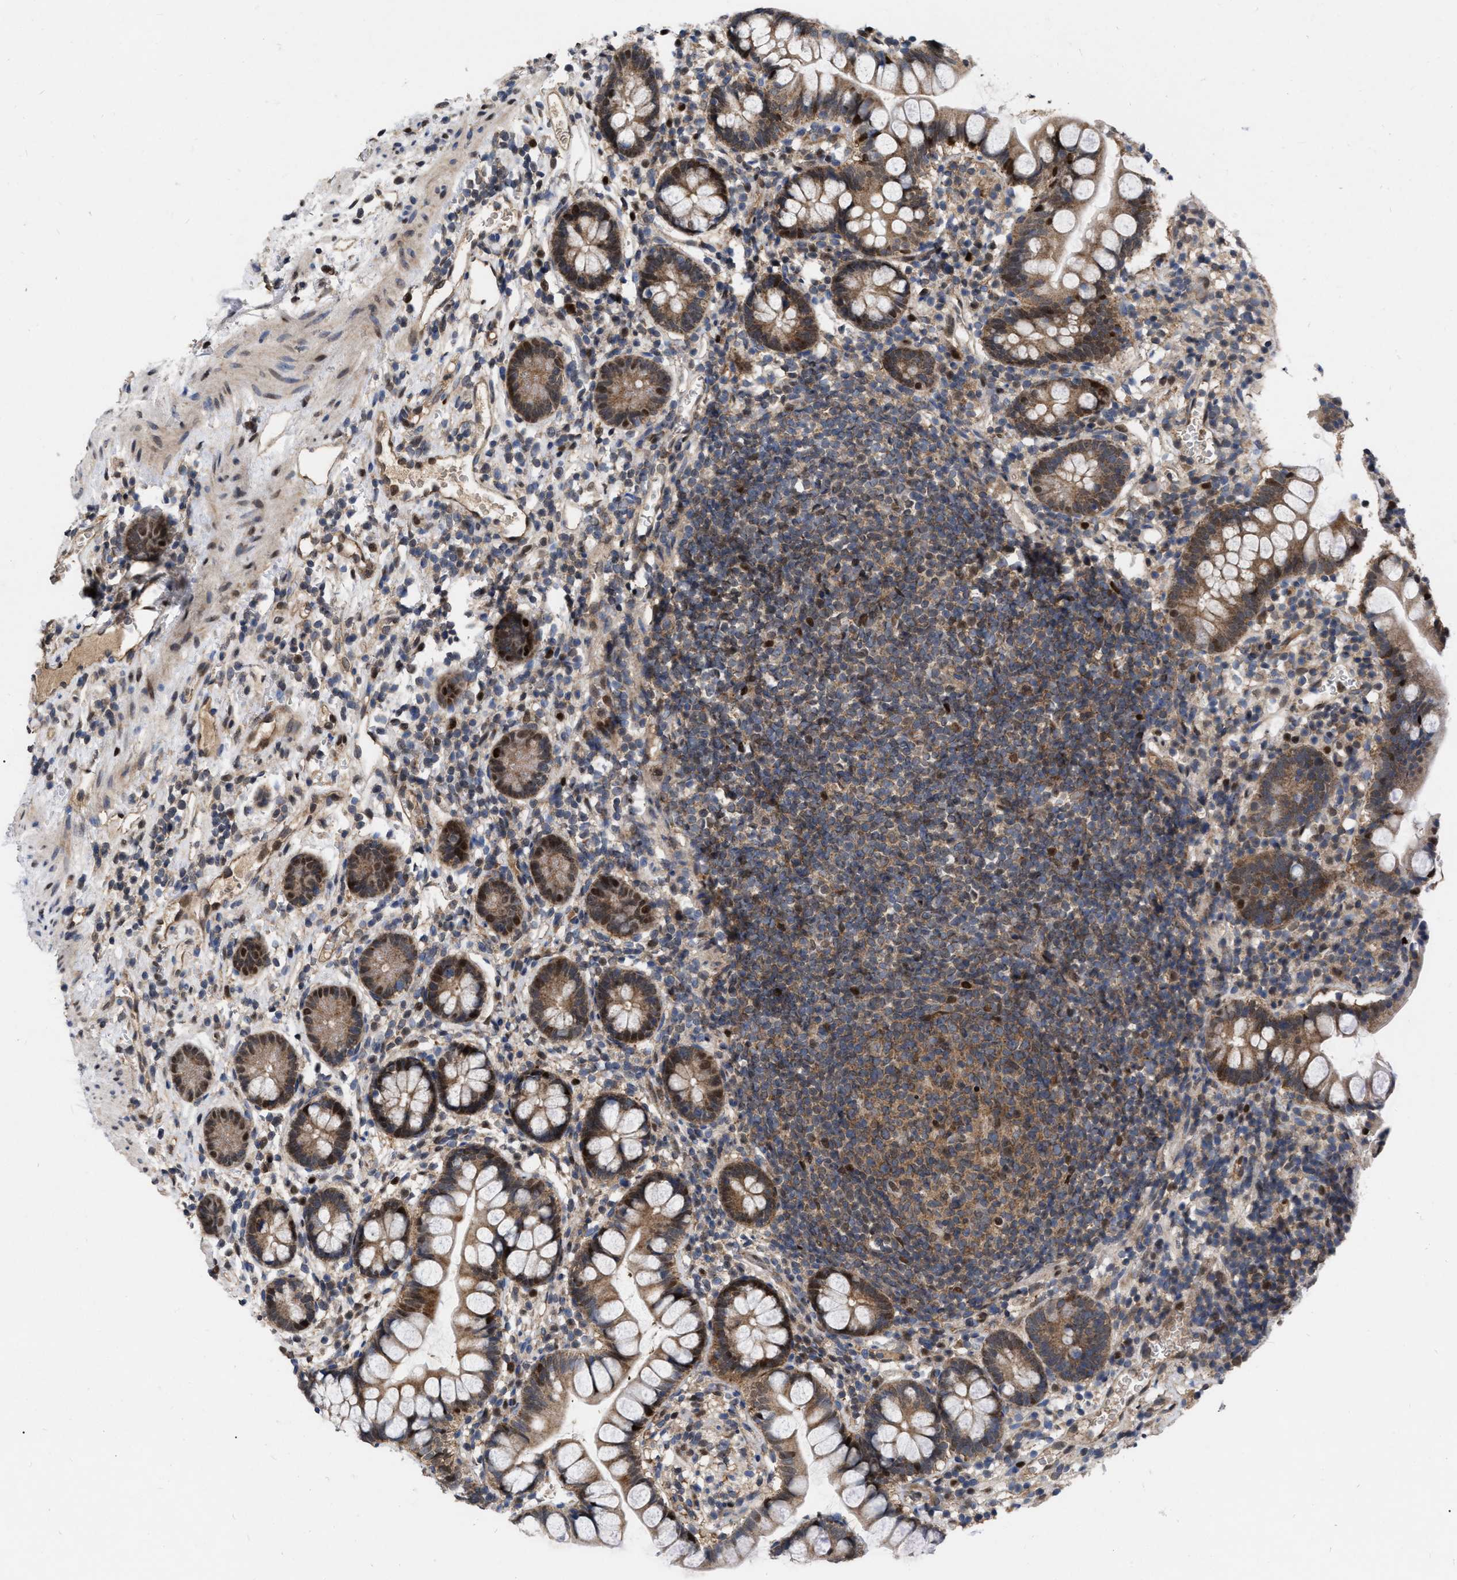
{"staining": {"intensity": "moderate", "quantity": ">75%", "location": "cytoplasmic/membranous,nuclear"}, "tissue": "small intestine", "cell_type": "Glandular cells", "image_type": "normal", "snomed": [{"axis": "morphology", "description": "Normal tissue, NOS"}, {"axis": "topography", "description": "Small intestine"}], "caption": "Protein expression by immunohistochemistry reveals moderate cytoplasmic/membranous,nuclear expression in approximately >75% of glandular cells in unremarkable small intestine.", "gene": "MDM4", "patient": {"sex": "female", "age": 84}}